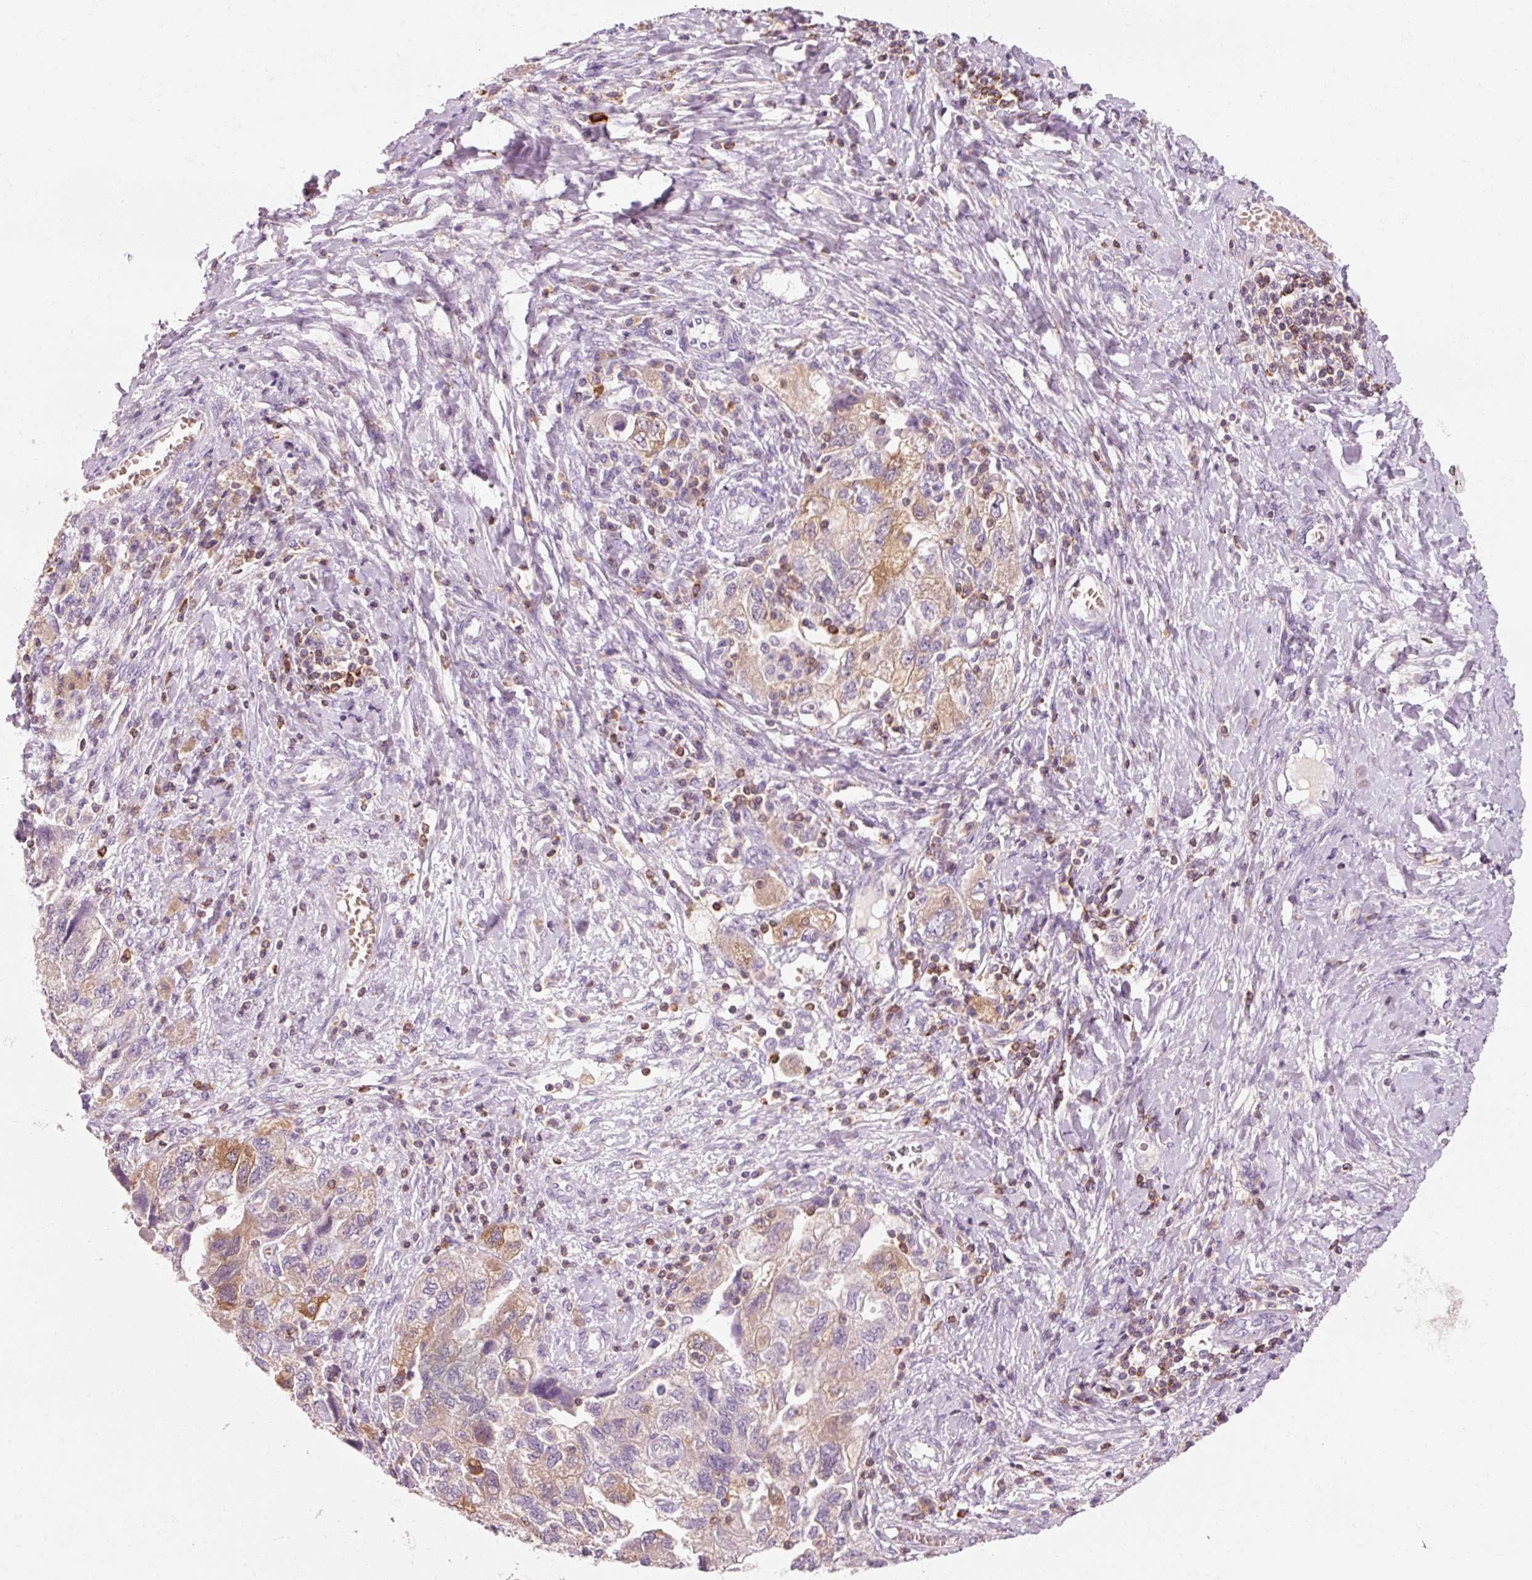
{"staining": {"intensity": "moderate", "quantity": "<25%", "location": "cytoplasmic/membranous"}, "tissue": "ovarian cancer", "cell_type": "Tumor cells", "image_type": "cancer", "snomed": [{"axis": "morphology", "description": "Carcinoma, NOS"}, {"axis": "morphology", "description": "Cystadenocarcinoma, serous, NOS"}, {"axis": "topography", "description": "Ovary"}], "caption": "IHC histopathology image of serous cystadenocarcinoma (ovarian) stained for a protein (brown), which displays low levels of moderate cytoplasmic/membranous staining in approximately <25% of tumor cells.", "gene": "OR8K1", "patient": {"sex": "female", "age": 69}}